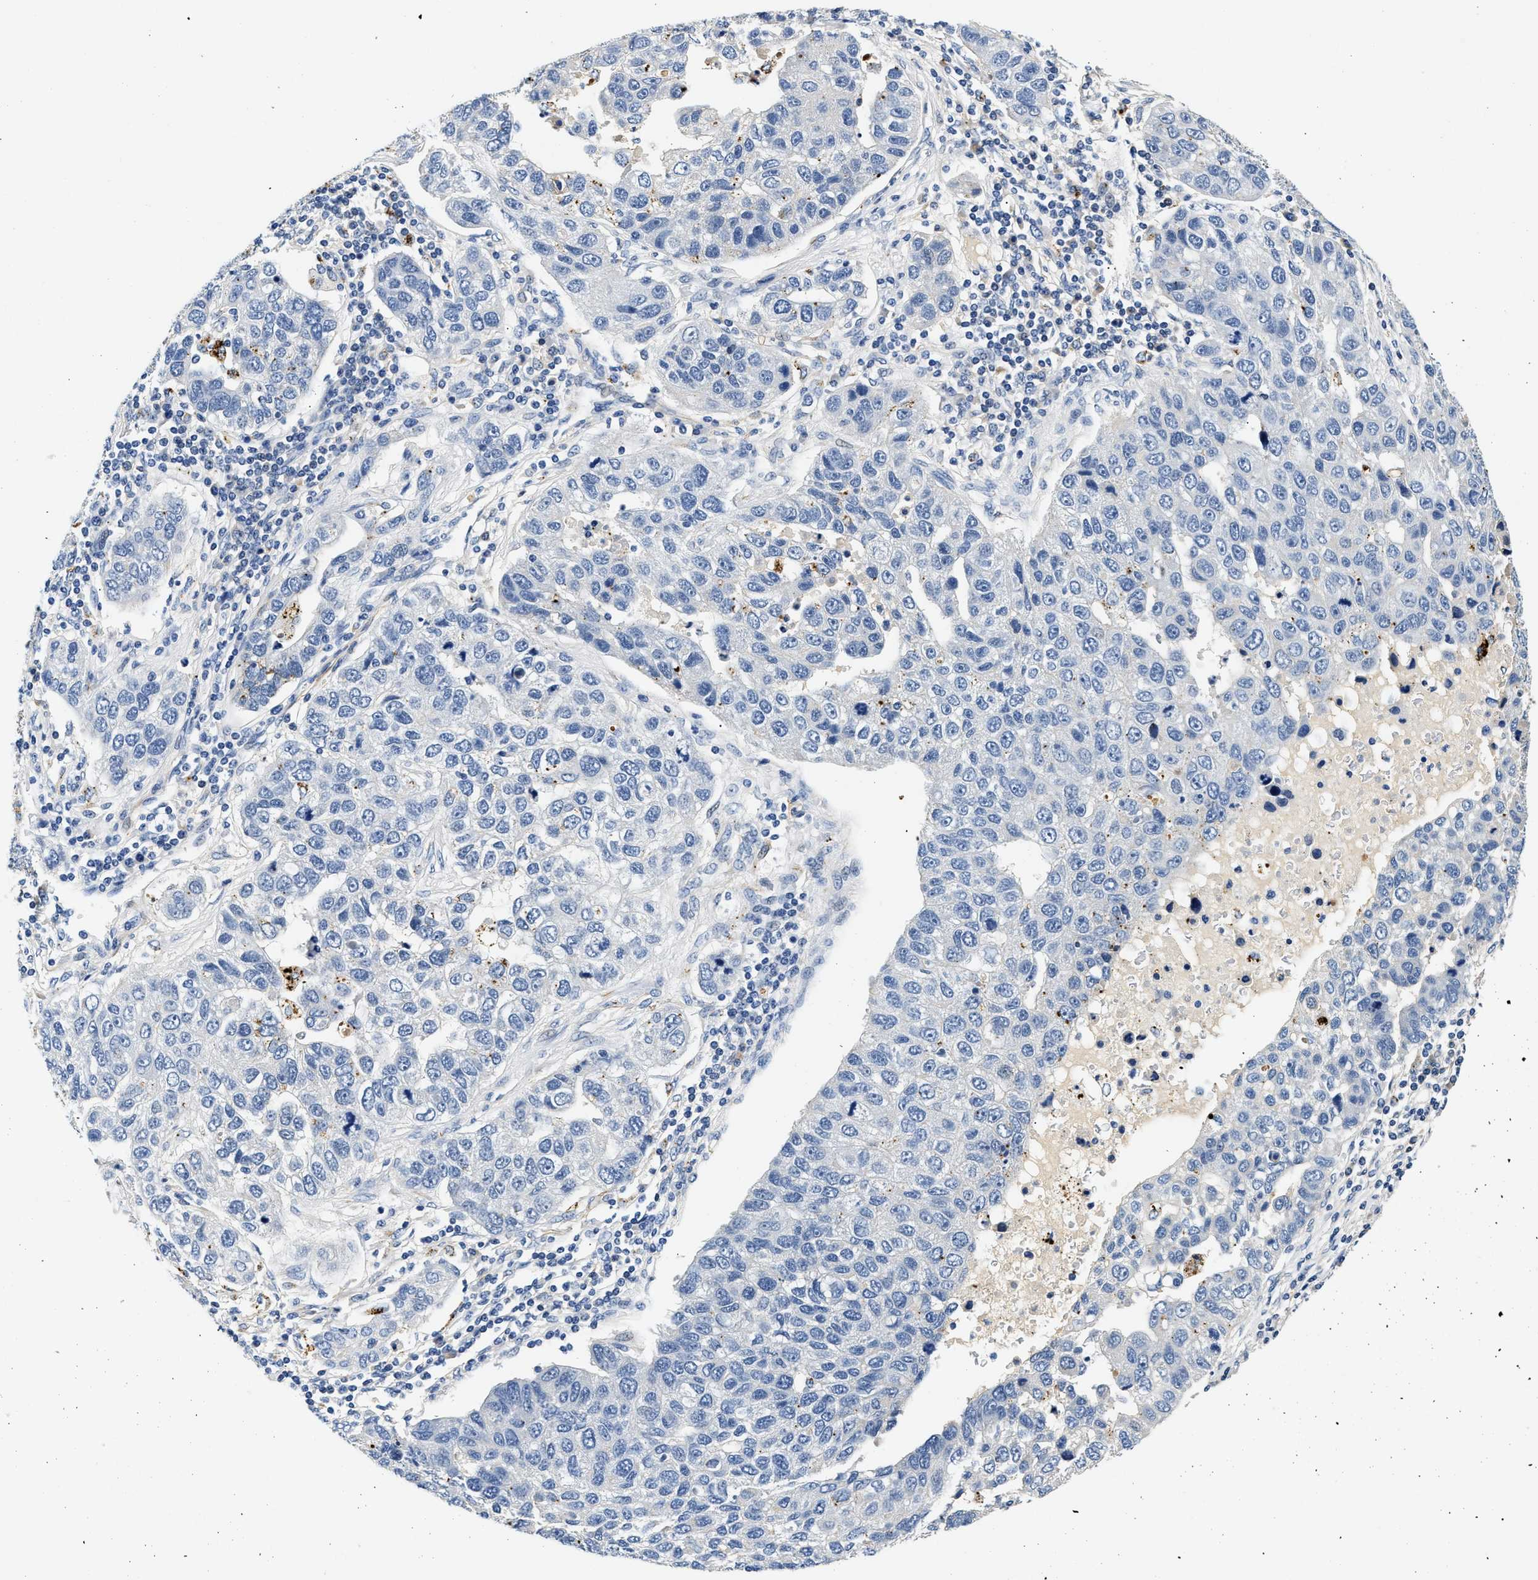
{"staining": {"intensity": "negative", "quantity": "none", "location": "none"}, "tissue": "pancreatic cancer", "cell_type": "Tumor cells", "image_type": "cancer", "snomed": [{"axis": "morphology", "description": "Adenocarcinoma, NOS"}, {"axis": "topography", "description": "Pancreas"}], "caption": "Immunohistochemistry of pancreatic cancer (adenocarcinoma) demonstrates no expression in tumor cells. Nuclei are stained in blue.", "gene": "MED22", "patient": {"sex": "female", "age": 61}}